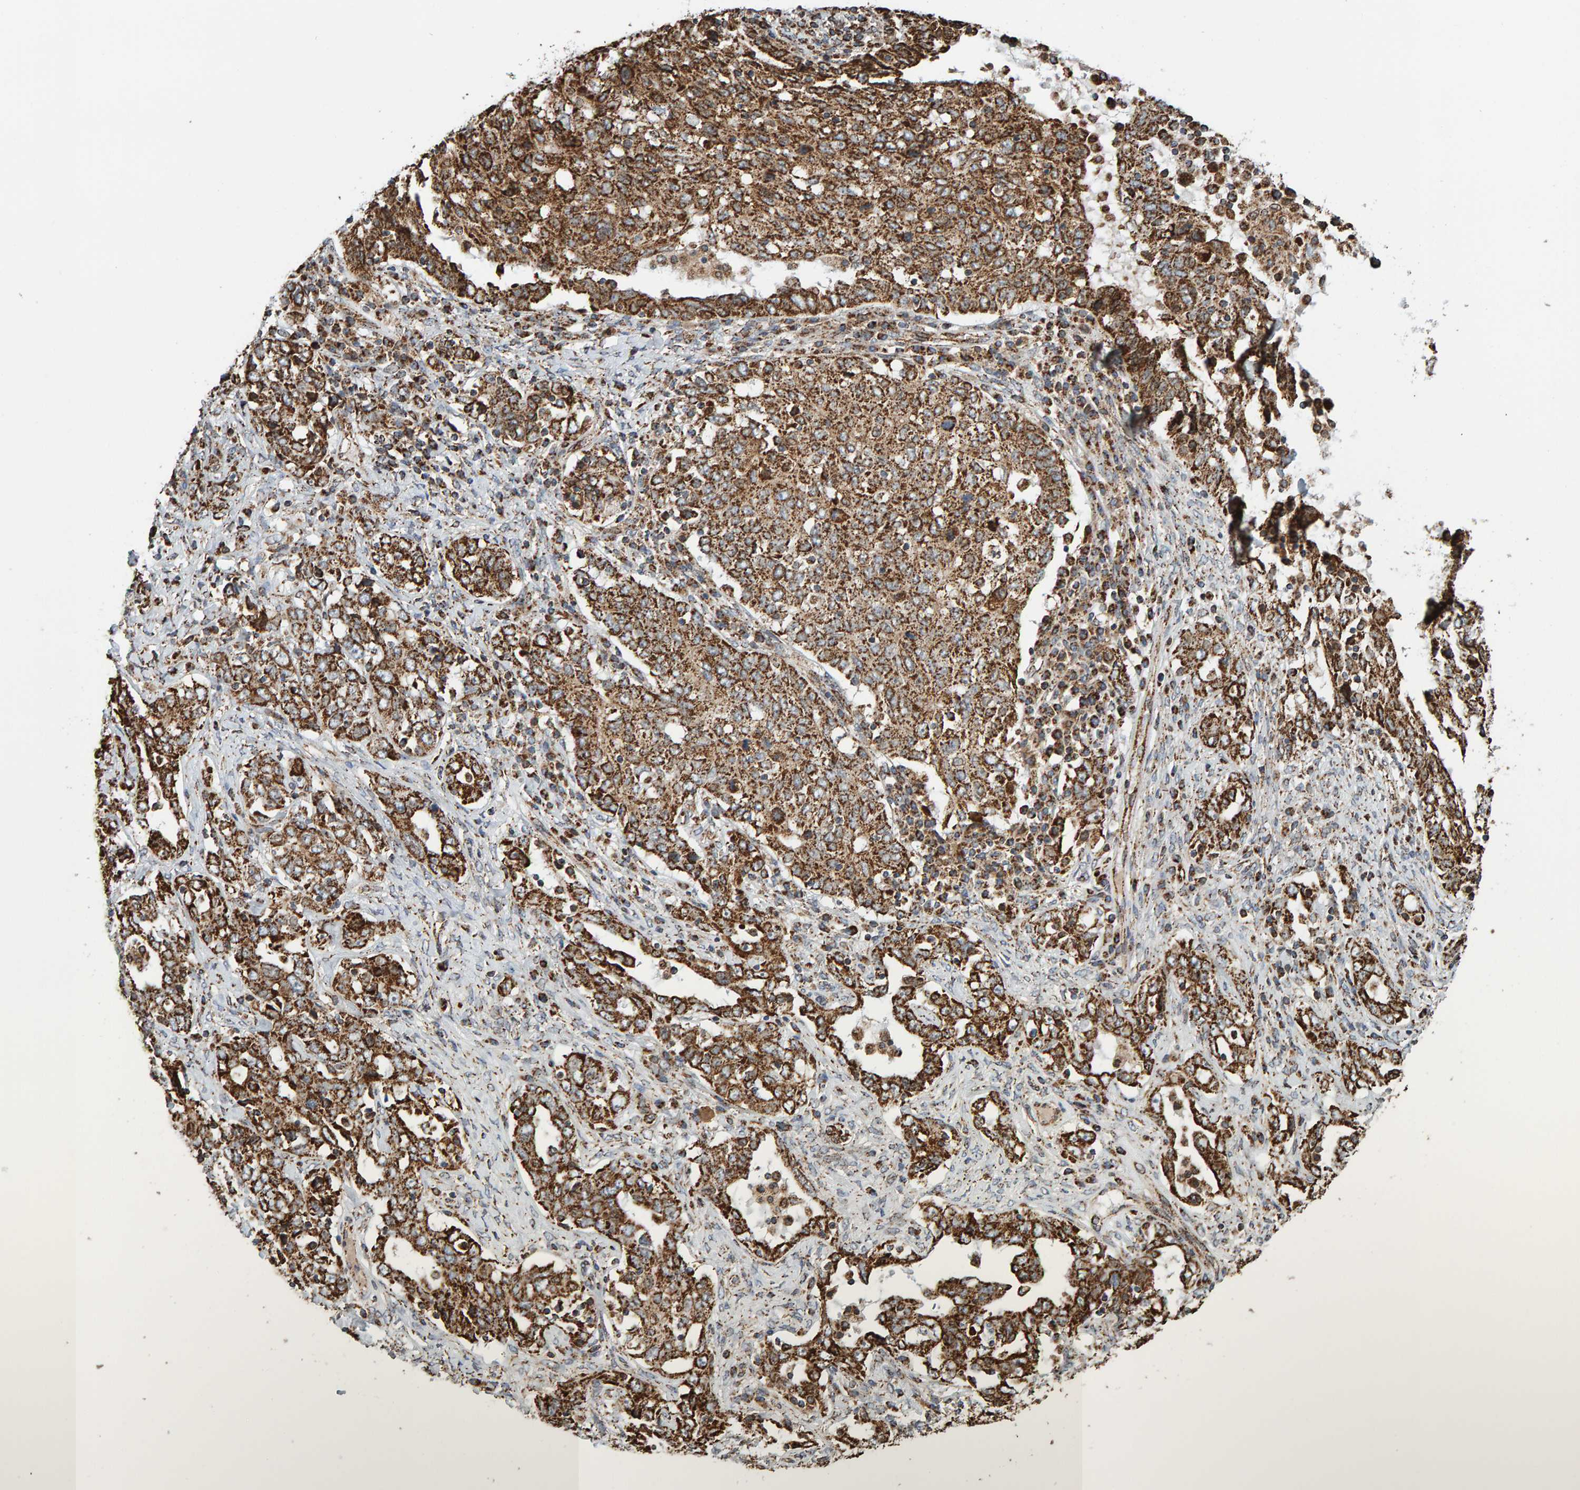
{"staining": {"intensity": "moderate", "quantity": ">75%", "location": "cytoplasmic/membranous"}, "tissue": "ovarian cancer", "cell_type": "Tumor cells", "image_type": "cancer", "snomed": [{"axis": "morphology", "description": "Carcinoma, endometroid"}, {"axis": "topography", "description": "Ovary"}], "caption": "IHC photomicrograph of neoplastic tissue: ovarian cancer stained using immunohistochemistry demonstrates medium levels of moderate protein expression localized specifically in the cytoplasmic/membranous of tumor cells, appearing as a cytoplasmic/membranous brown color.", "gene": "MRPL45", "patient": {"sex": "female", "age": 62}}